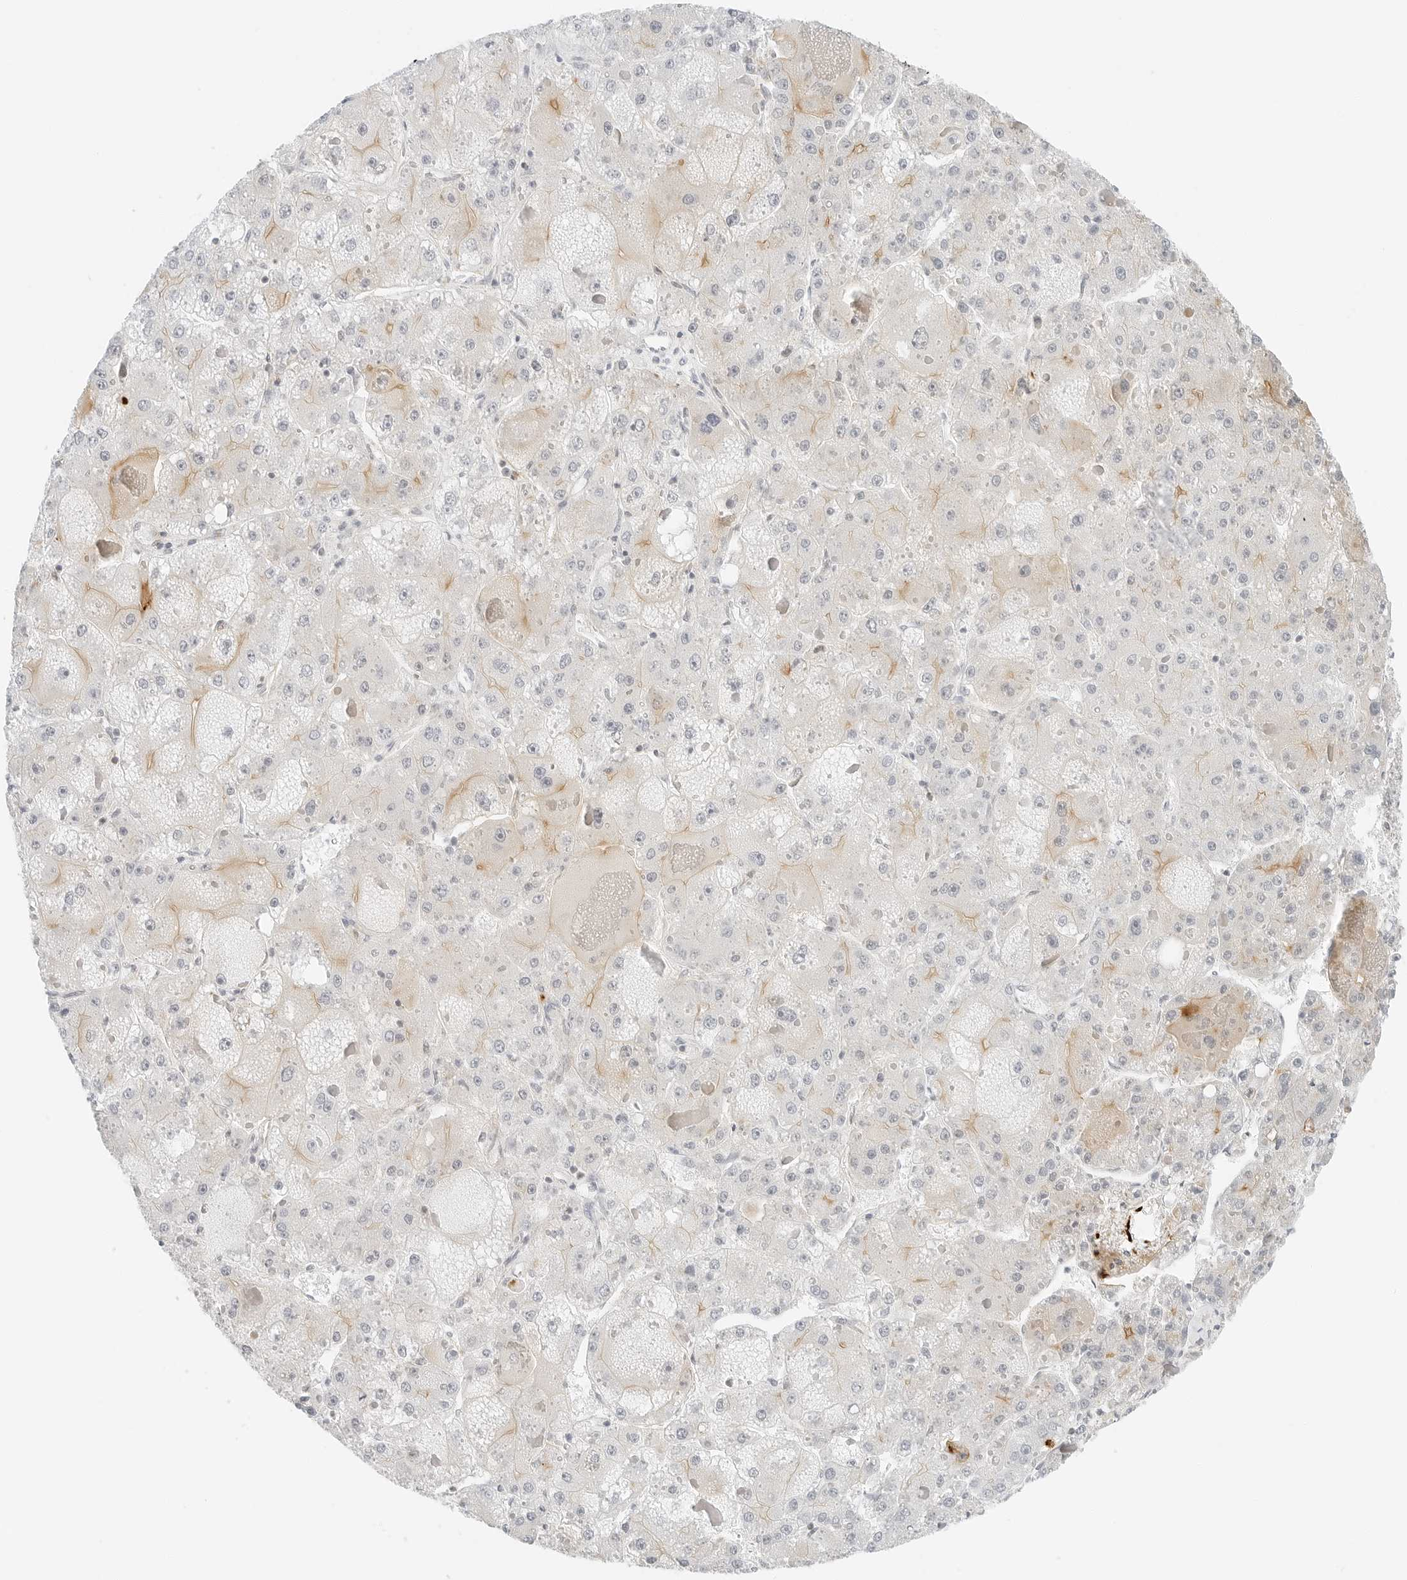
{"staining": {"intensity": "weak", "quantity": "<25%", "location": "cytoplasmic/membranous"}, "tissue": "liver cancer", "cell_type": "Tumor cells", "image_type": "cancer", "snomed": [{"axis": "morphology", "description": "Carcinoma, Hepatocellular, NOS"}, {"axis": "topography", "description": "Liver"}], "caption": "The micrograph reveals no staining of tumor cells in liver cancer (hepatocellular carcinoma).", "gene": "IQCC", "patient": {"sex": "female", "age": 73}}